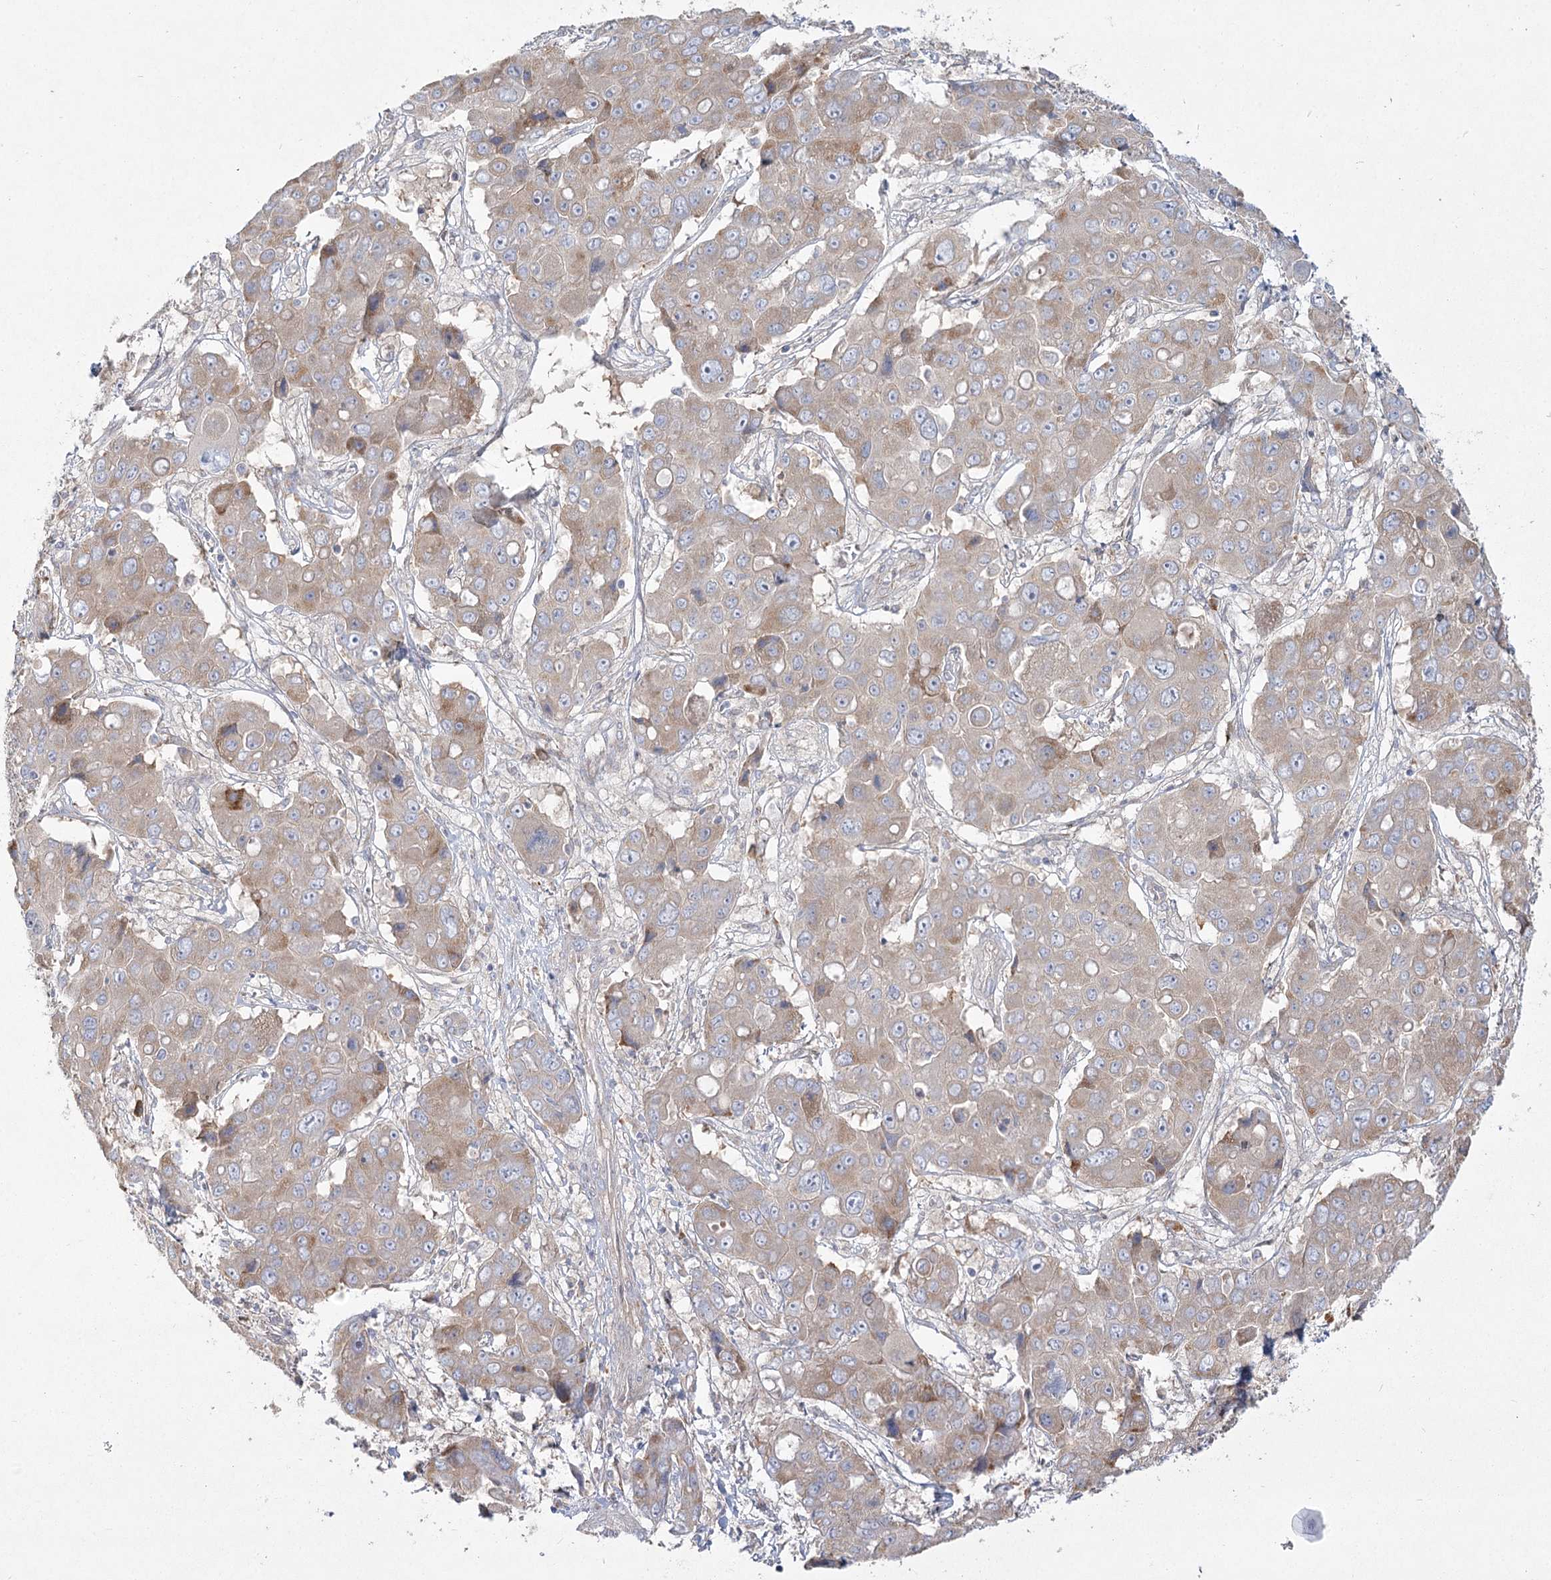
{"staining": {"intensity": "moderate", "quantity": ">75%", "location": "cytoplasmic/membranous"}, "tissue": "liver cancer", "cell_type": "Tumor cells", "image_type": "cancer", "snomed": [{"axis": "morphology", "description": "Cholangiocarcinoma"}, {"axis": "topography", "description": "Liver"}], "caption": "Liver cancer stained with a protein marker demonstrates moderate staining in tumor cells.", "gene": "CAMTA1", "patient": {"sex": "male", "age": 67}}